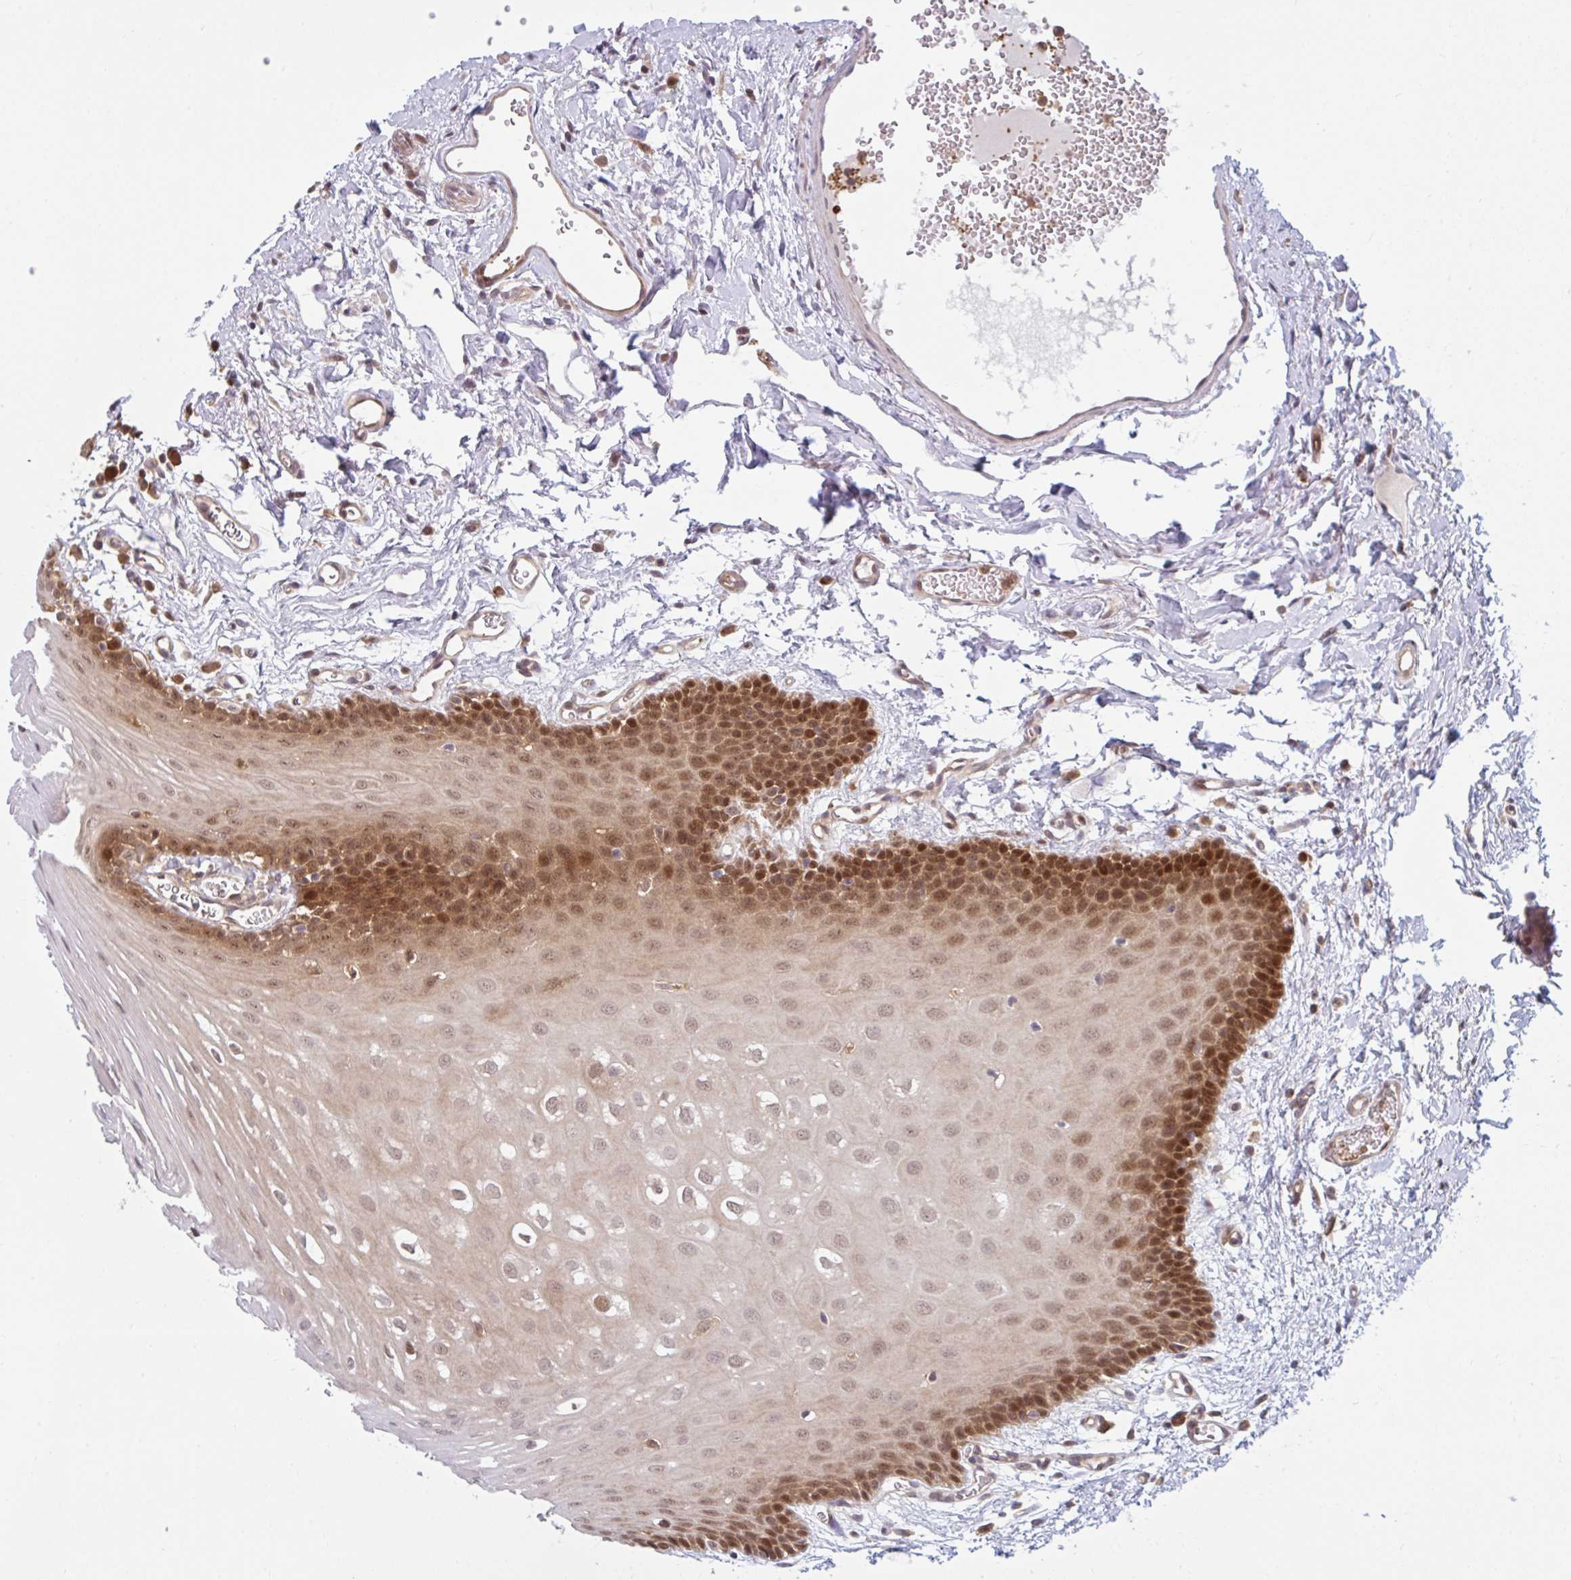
{"staining": {"intensity": "strong", "quantity": "25%-75%", "location": "nuclear"}, "tissue": "oral mucosa", "cell_type": "Squamous epithelial cells", "image_type": "normal", "snomed": [{"axis": "morphology", "description": "Normal tissue, NOS"}, {"axis": "topography", "description": "Oral tissue"}, {"axis": "topography", "description": "Tounge, NOS"}], "caption": "Immunohistochemistry (DAB) staining of benign oral mucosa reveals strong nuclear protein staining in about 25%-75% of squamous epithelial cells.", "gene": "HMBS", "patient": {"sex": "female", "age": 60}}